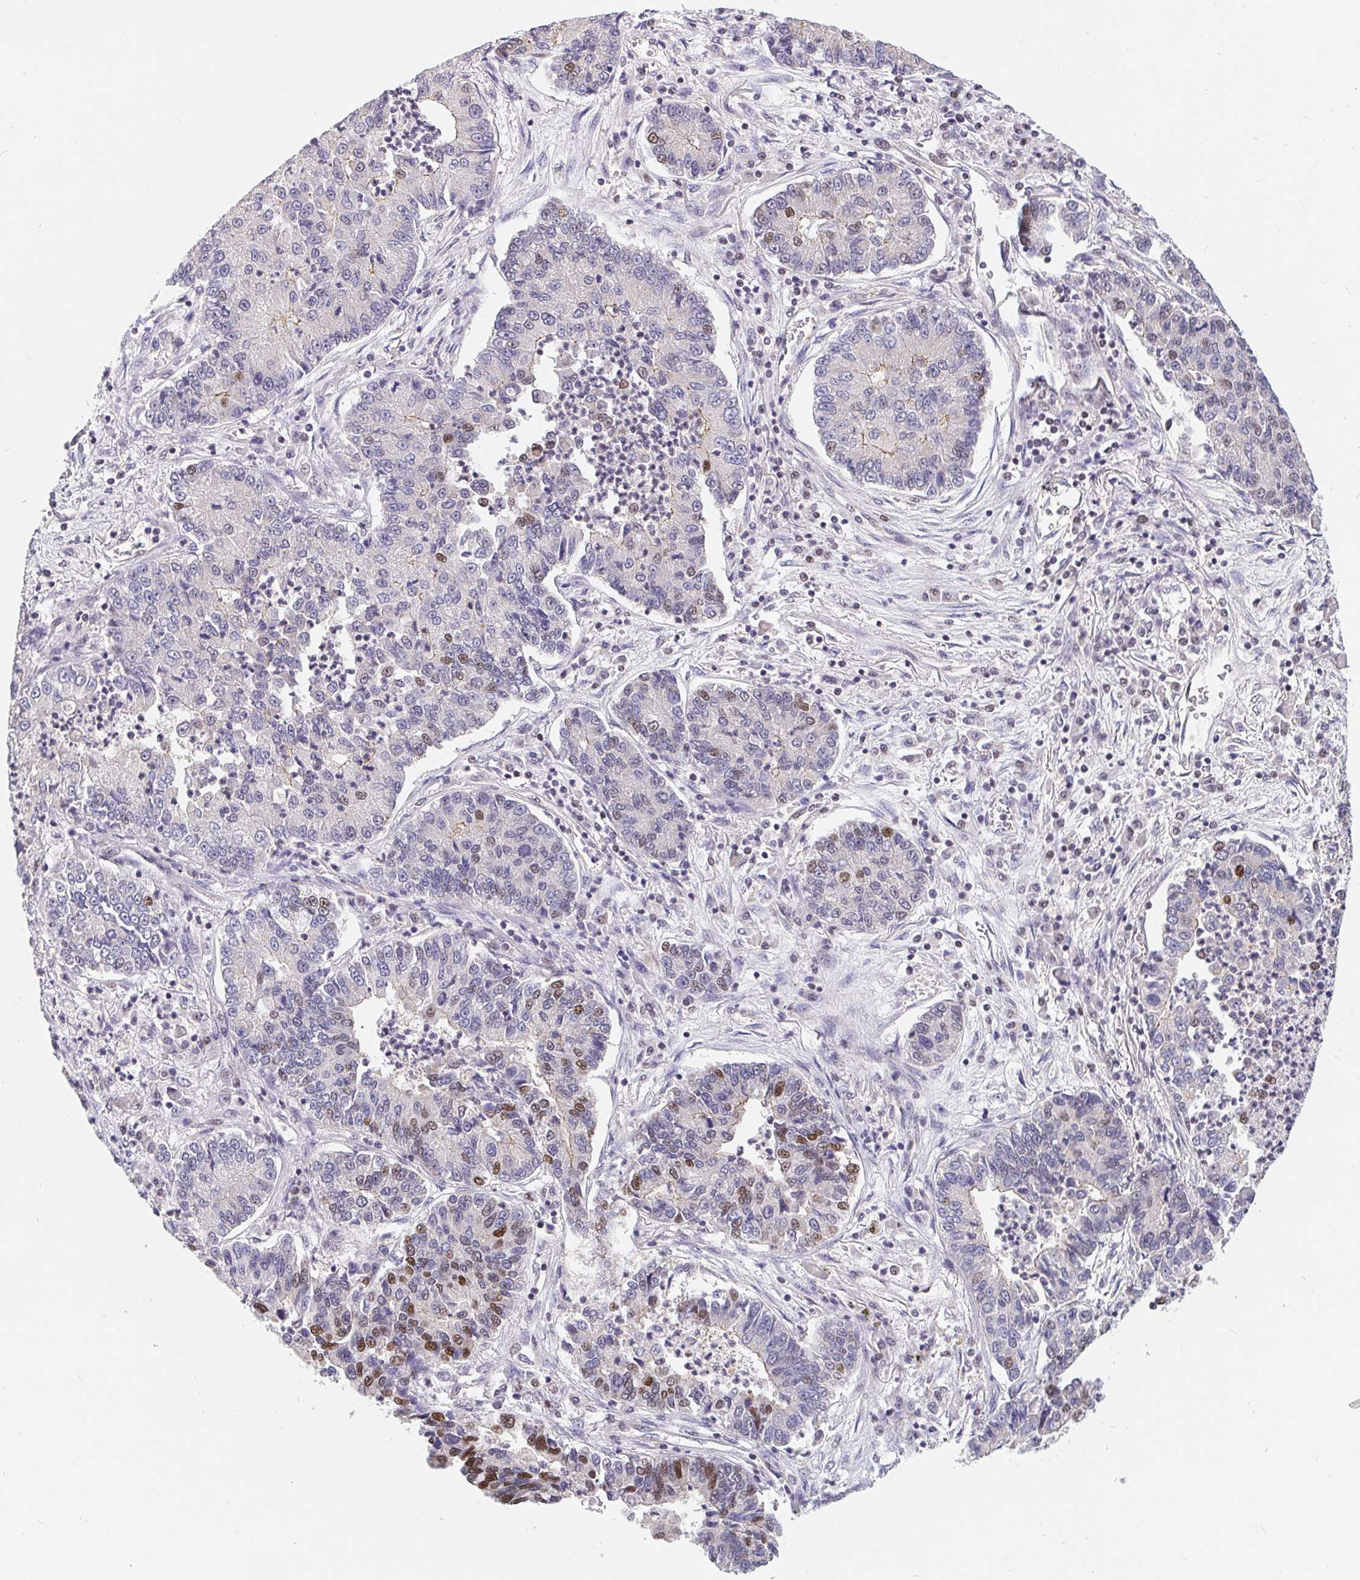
{"staining": {"intensity": "moderate", "quantity": "<25%", "location": "nuclear"}, "tissue": "lung cancer", "cell_type": "Tumor cells", "image_type": "cancer", "snomed": [{"axis": "morphology", "description": "Adenocarcinoma, NOS"}, {"axis": "topography", "description": "Lung"}], "caption": "Lung cancer stained with a protein marker displays moderate staining in tumor cells.", "gene": "POU2F1", "patient": {"sex": "female", "age": 57}}